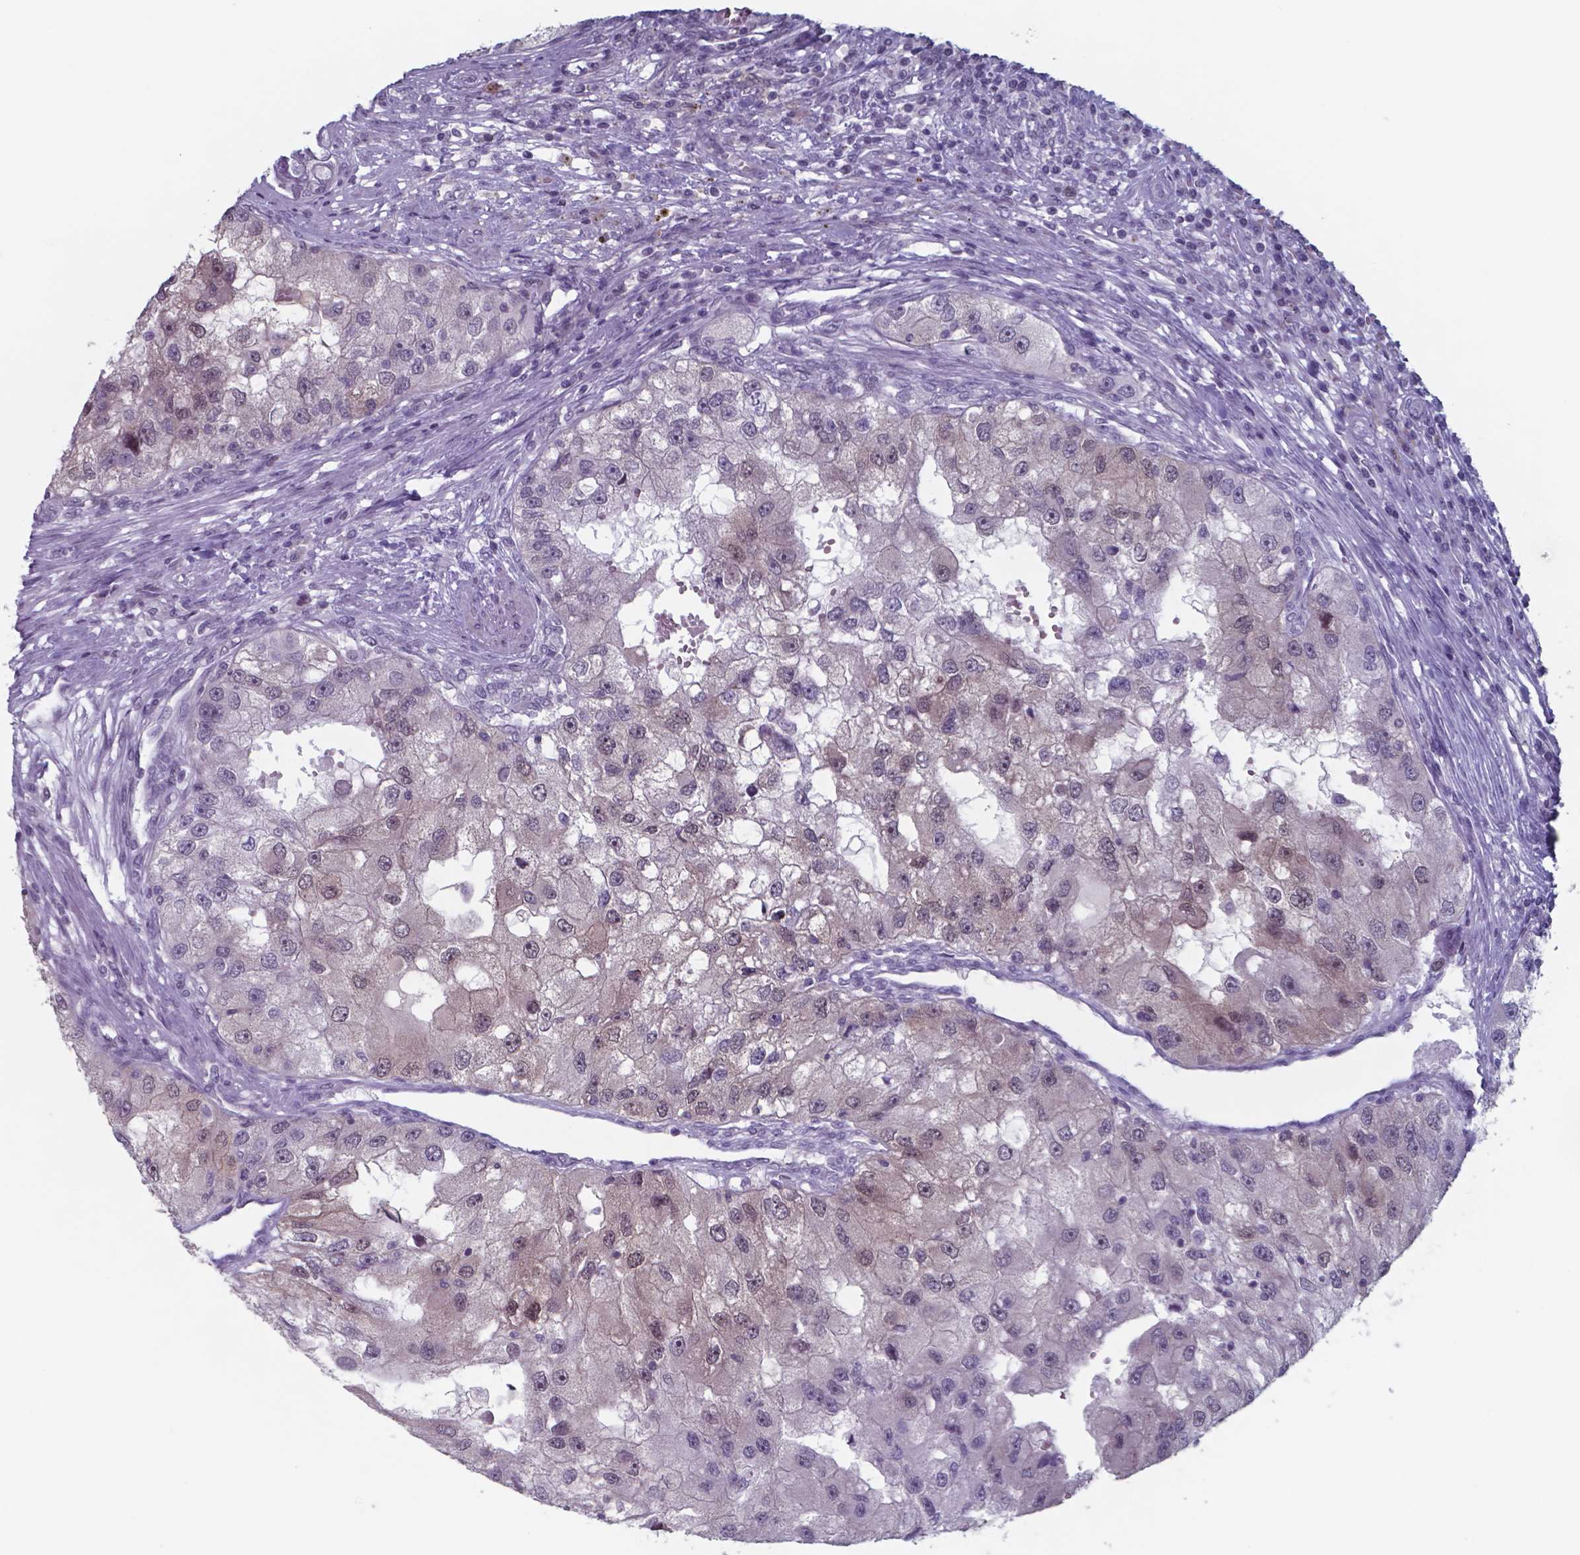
{"staining": {"intensity": "weak", "quantity": "<25%", "location": "nuclear"}, "tissue": "renal cancer", "cell_type": "Tumor cells", "image_type": "cancer", "snomed": [{"axis": "morphology", "description": "Adenocarcinoma, NOS"}, {"axis": "topography", "description": "Kidney"}], "caption": "High power microscopy histopathology image of an immunohistochemistry micrograph of renal cancer (adenocarcinoma), revealing no significant positivity in tumor cells.", "gene": "TDP2", "patient": {"sex": "male", "age": 63}}